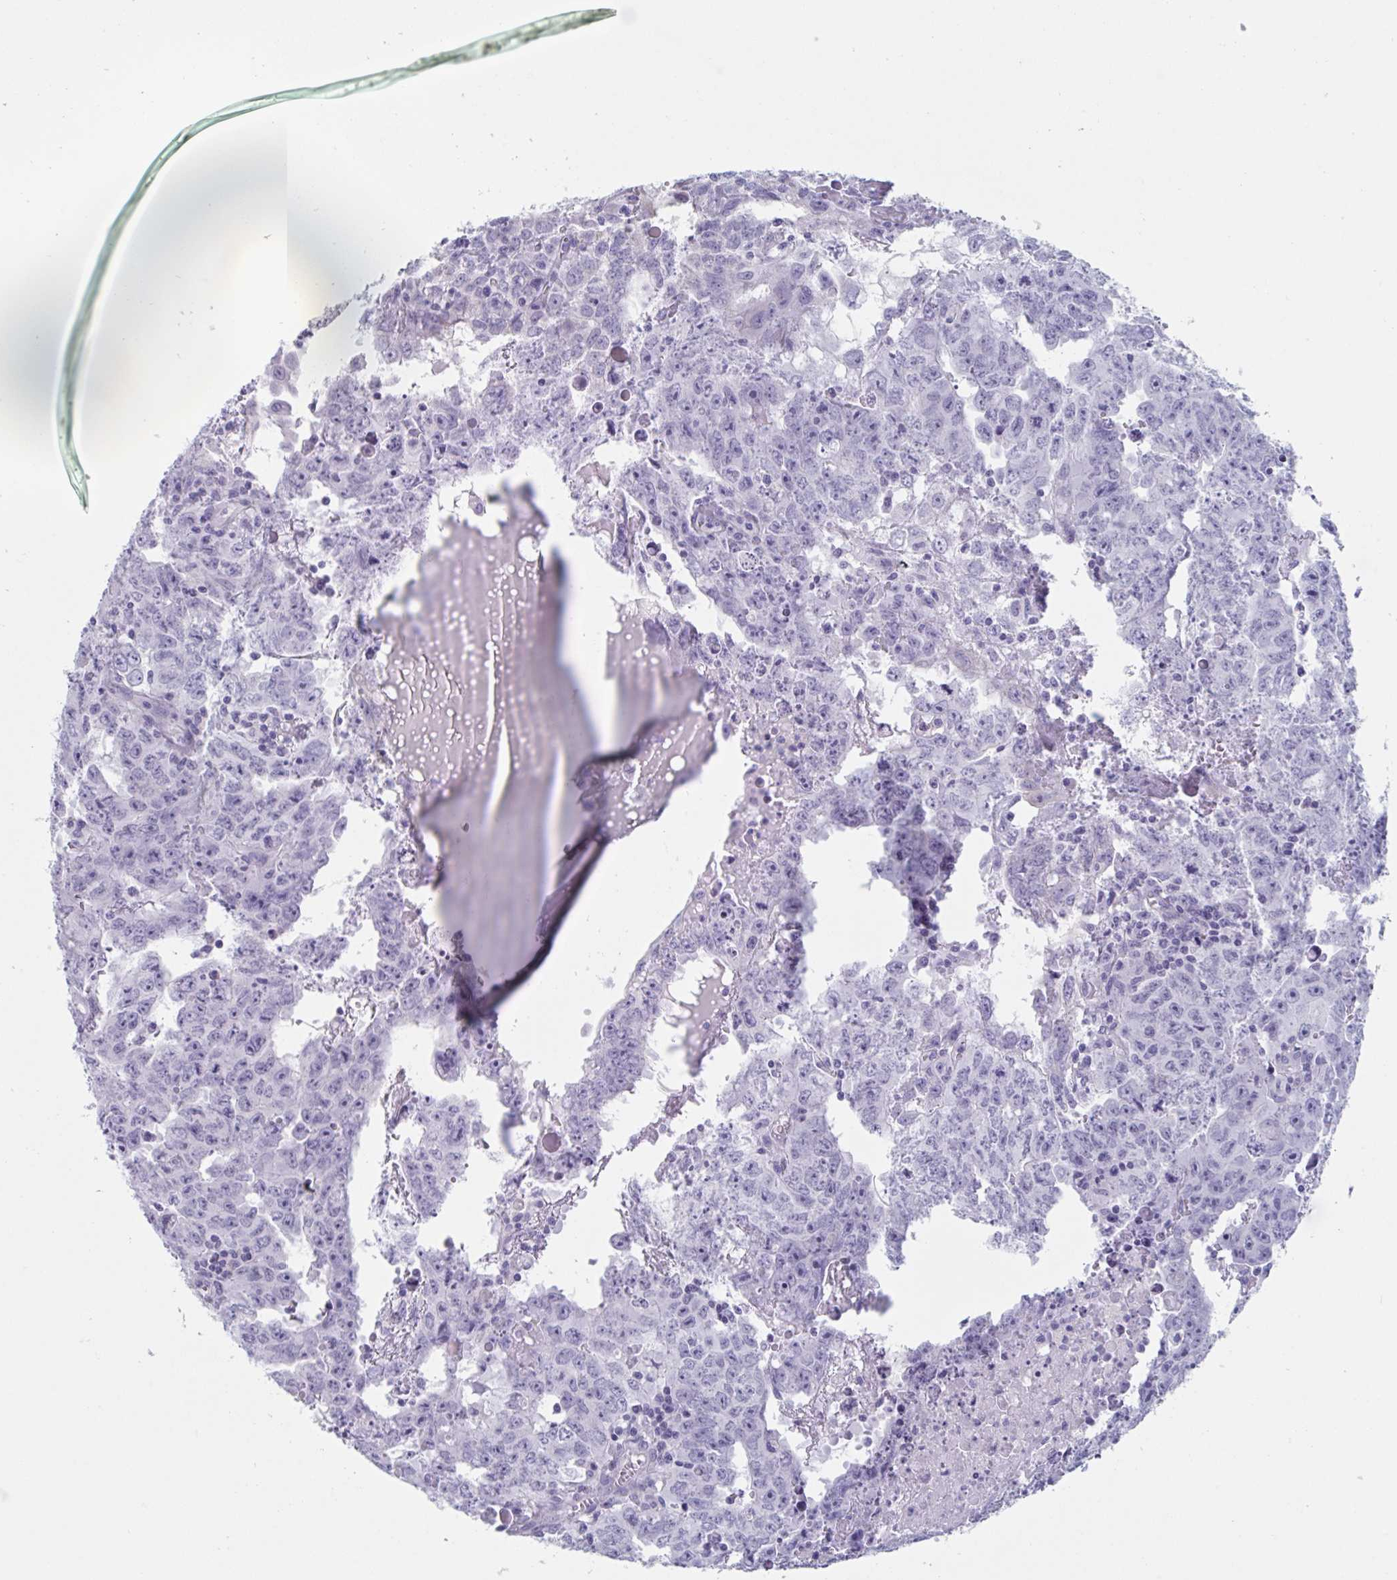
{"staining": {"intensity": "negative", "quantity": "none", "location": "none"}, "tissue": "testis cancer", "cell_type": "Tumor cells", "image_type": "cancer", "snomed": [{"axis": "morphology", "description": "Carcinoma, Embryonal, NOS"}, {"axis": "topography", "description": "Testis"}], "caption": "High power microscopy micrograph of an immunohistochemistry image of testis embryonal carcinoma, revealing no significant expression in tumor cells. The staining was performed using DAB to visualize the protein expression in brown, while the nuclei were stained in blue with hematoxylin (Magnification: 20x).", "gene": "HSD11B2", "patient": {"sex": "male", "age": 22}}